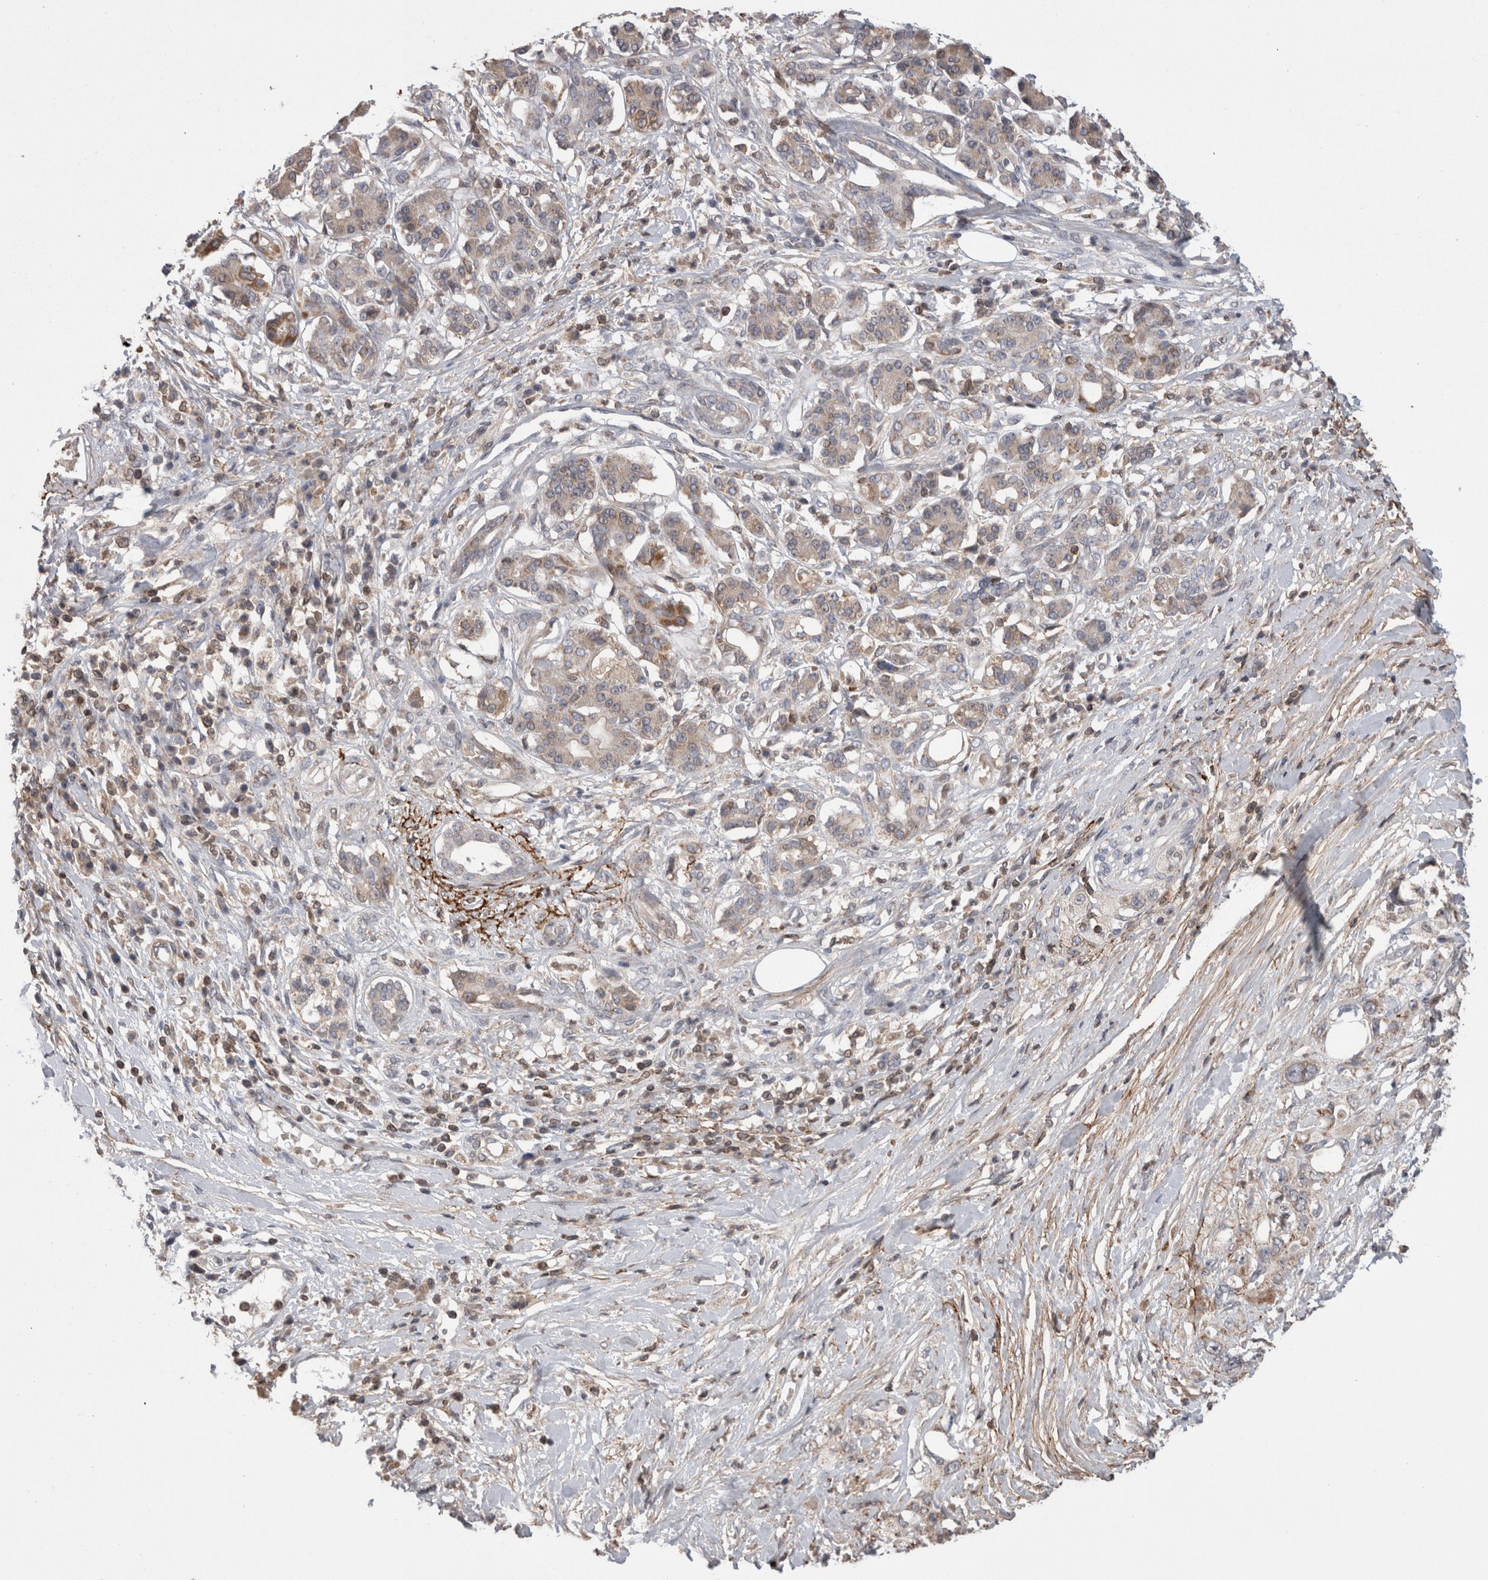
{"staining": {"intensity": "weak", "quantity": ">75%", "location": "cytoplasmic/membranous"}, "tissue": "pancreatic cancer", "cell_type": "Tumor cells", "image_type": "cancer", "snomed": [{"axis": "morphology", "description": "Adenocarcinoma, NOS"}, {"axis": "topography", "description": "Pancreas"}], "caption": "Immunohistochemistry (IHC) image of neoplastic tissue: adenocarcinoma (pancreatic) stained using immunohistochemistry exhibits low levels of weak protein expression localized specifically in the cytoplasmic/membranous of tumor cells, appearing as a cytoplasmic/membranous brown color.", "gene": "DARS2", "patient": {"sex": "female", "age": 56}}